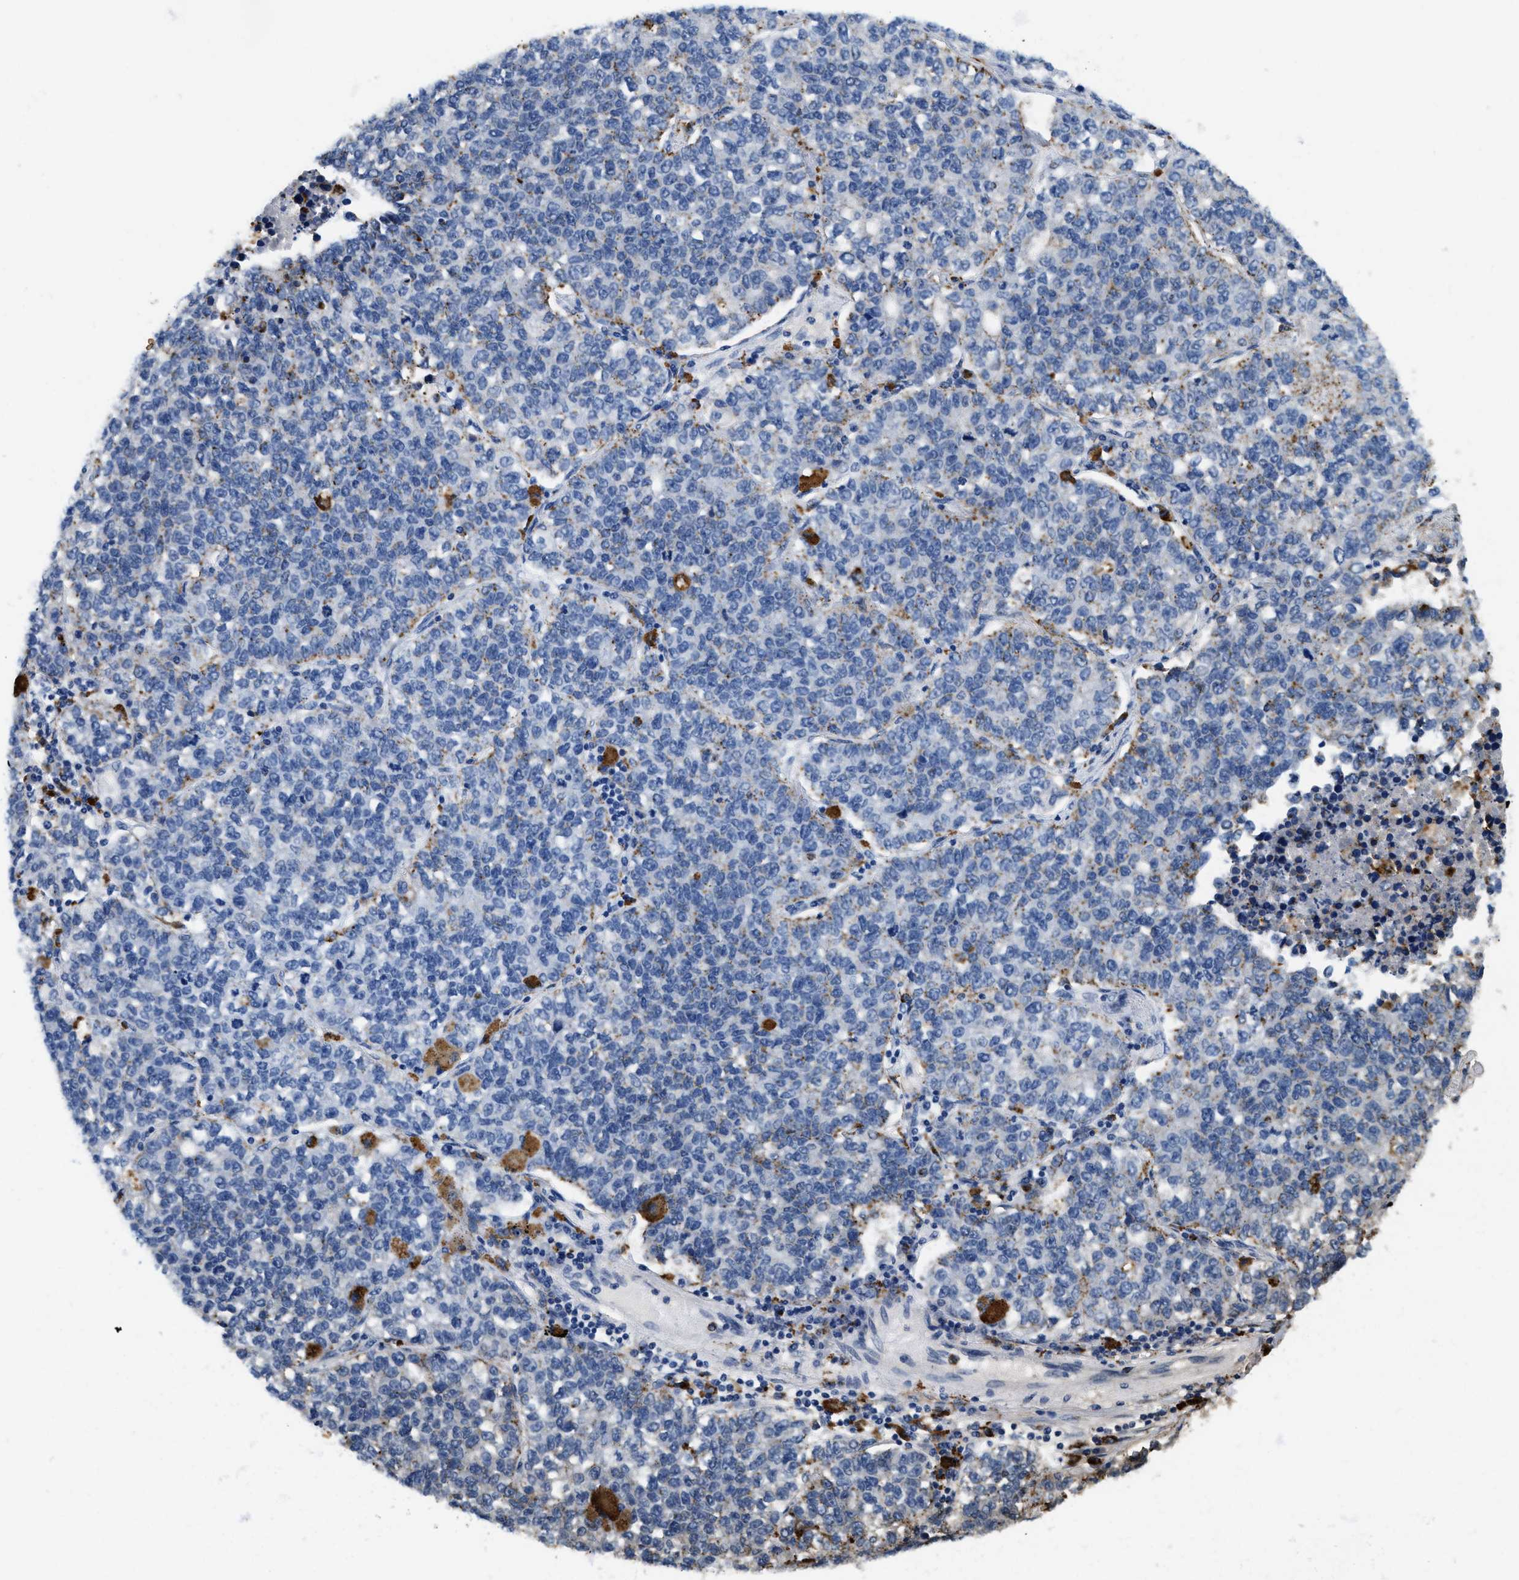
{"staining": {"intensity": "moderate", "quantity": "<25%", "location": "cytoplasmic/membranous"}, "tissue": "lung cancer", "cell_type": "Tumor cells", "image_type": "cancer", "snomed": [{"axis": "morphology", "description": "Adenocarcinoma, NOS"}, {"axis": "topography", "description": "Lung"}], "caption": "Tumor cells show low levels of moderate cytoplasmic/membranous expression in approximately <25% of cells in human lung cancer.", "gene": "BMPR2", "patient": {"sex": "male", "age": 49}}